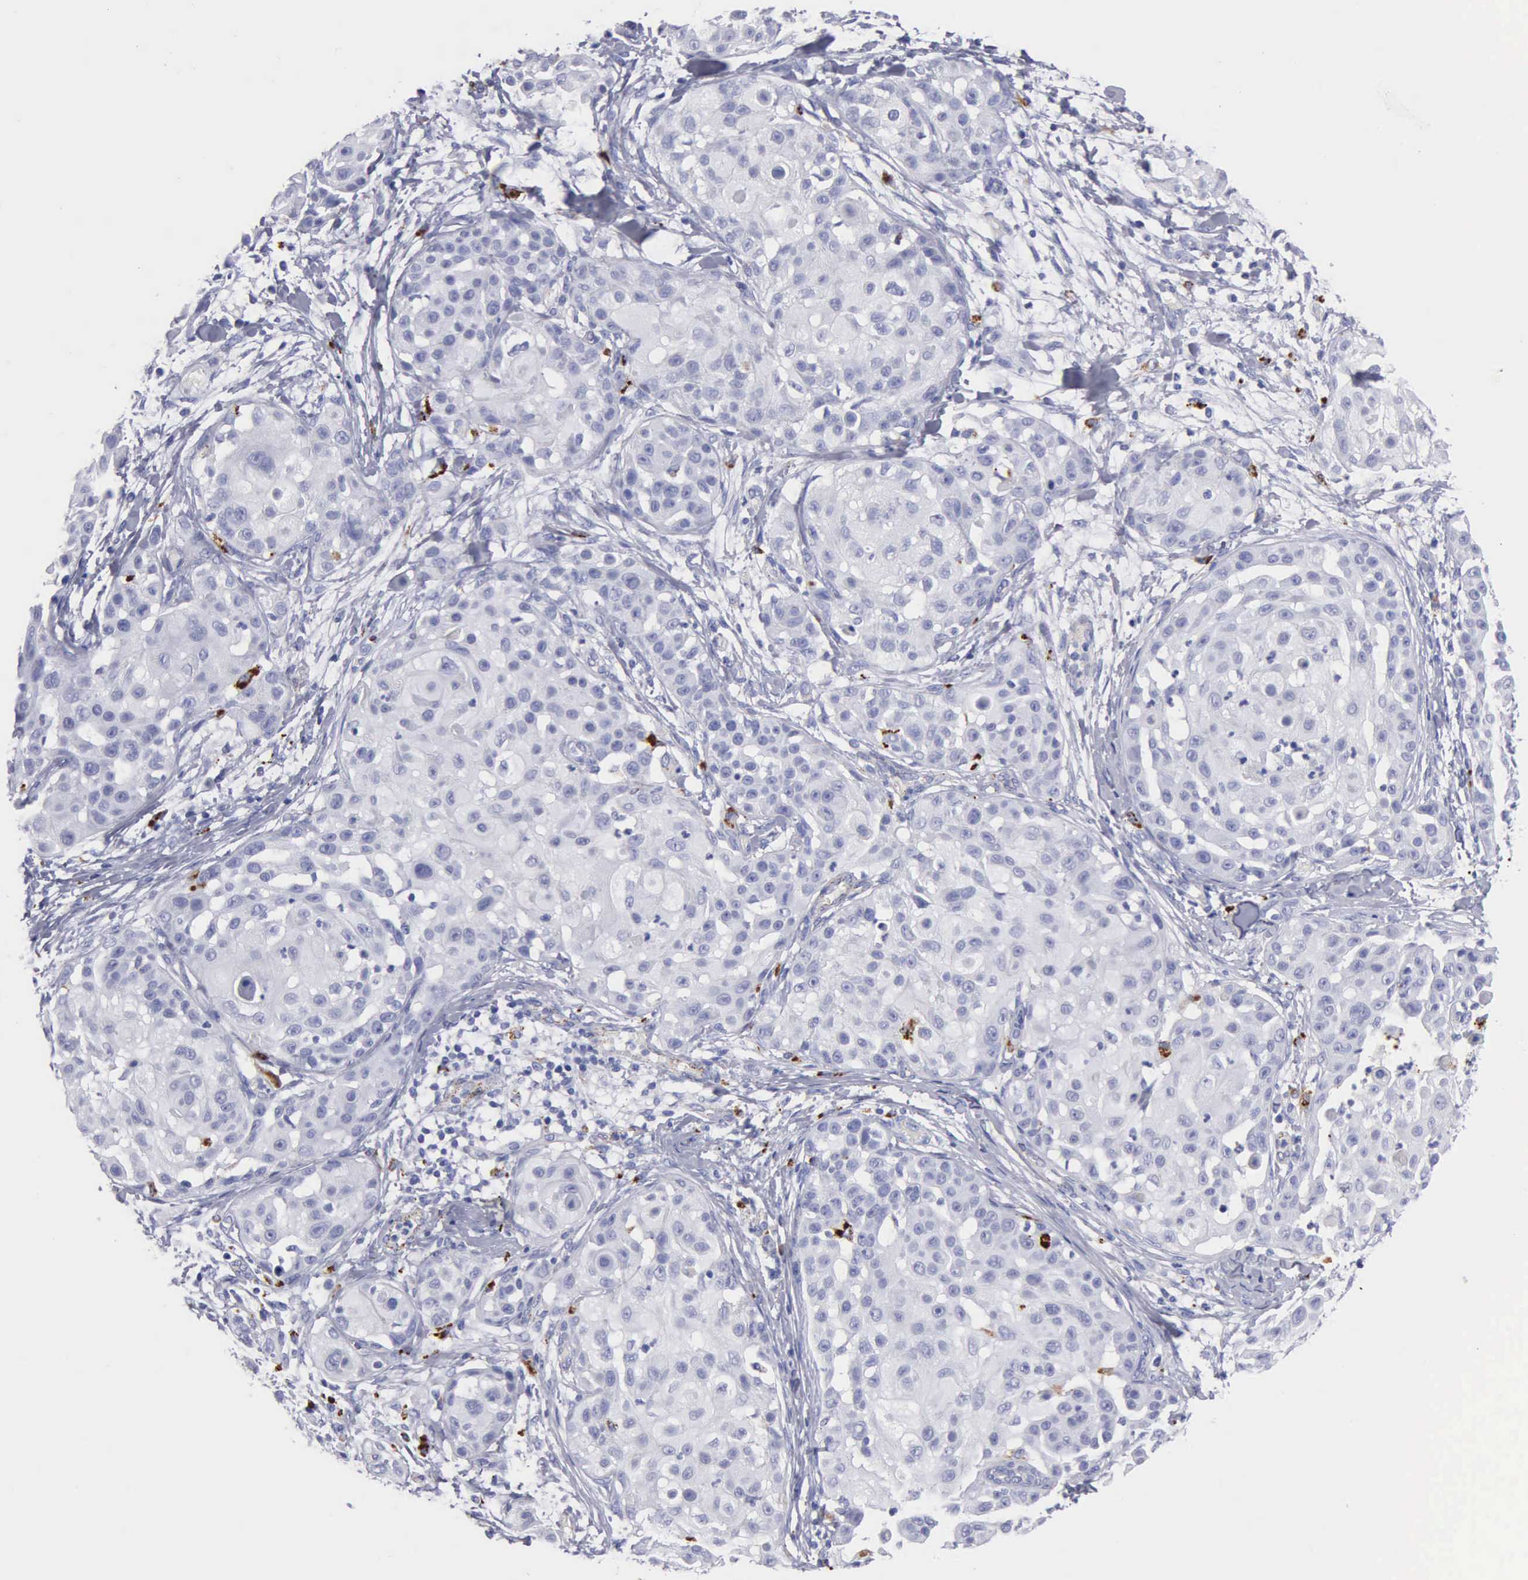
{"staining": {"intensity": "negative", "quantity": "none", "location": "none"}, "tissue": "skin cancer", "cell_type": "Tumor cells", "image_type": "cancer", "snomed": [{"axis": "morphology", "description": "Squamous cell carcinoma, NOS"}, {"axis": "topography", "description": "Skin"}], "caption": "This is an IHC micrograph of skin squamous cell carcinoma. There is no staining in tumor cells.", "gene": "CTSL", "patient": {"sex": "female", "age": 57}}